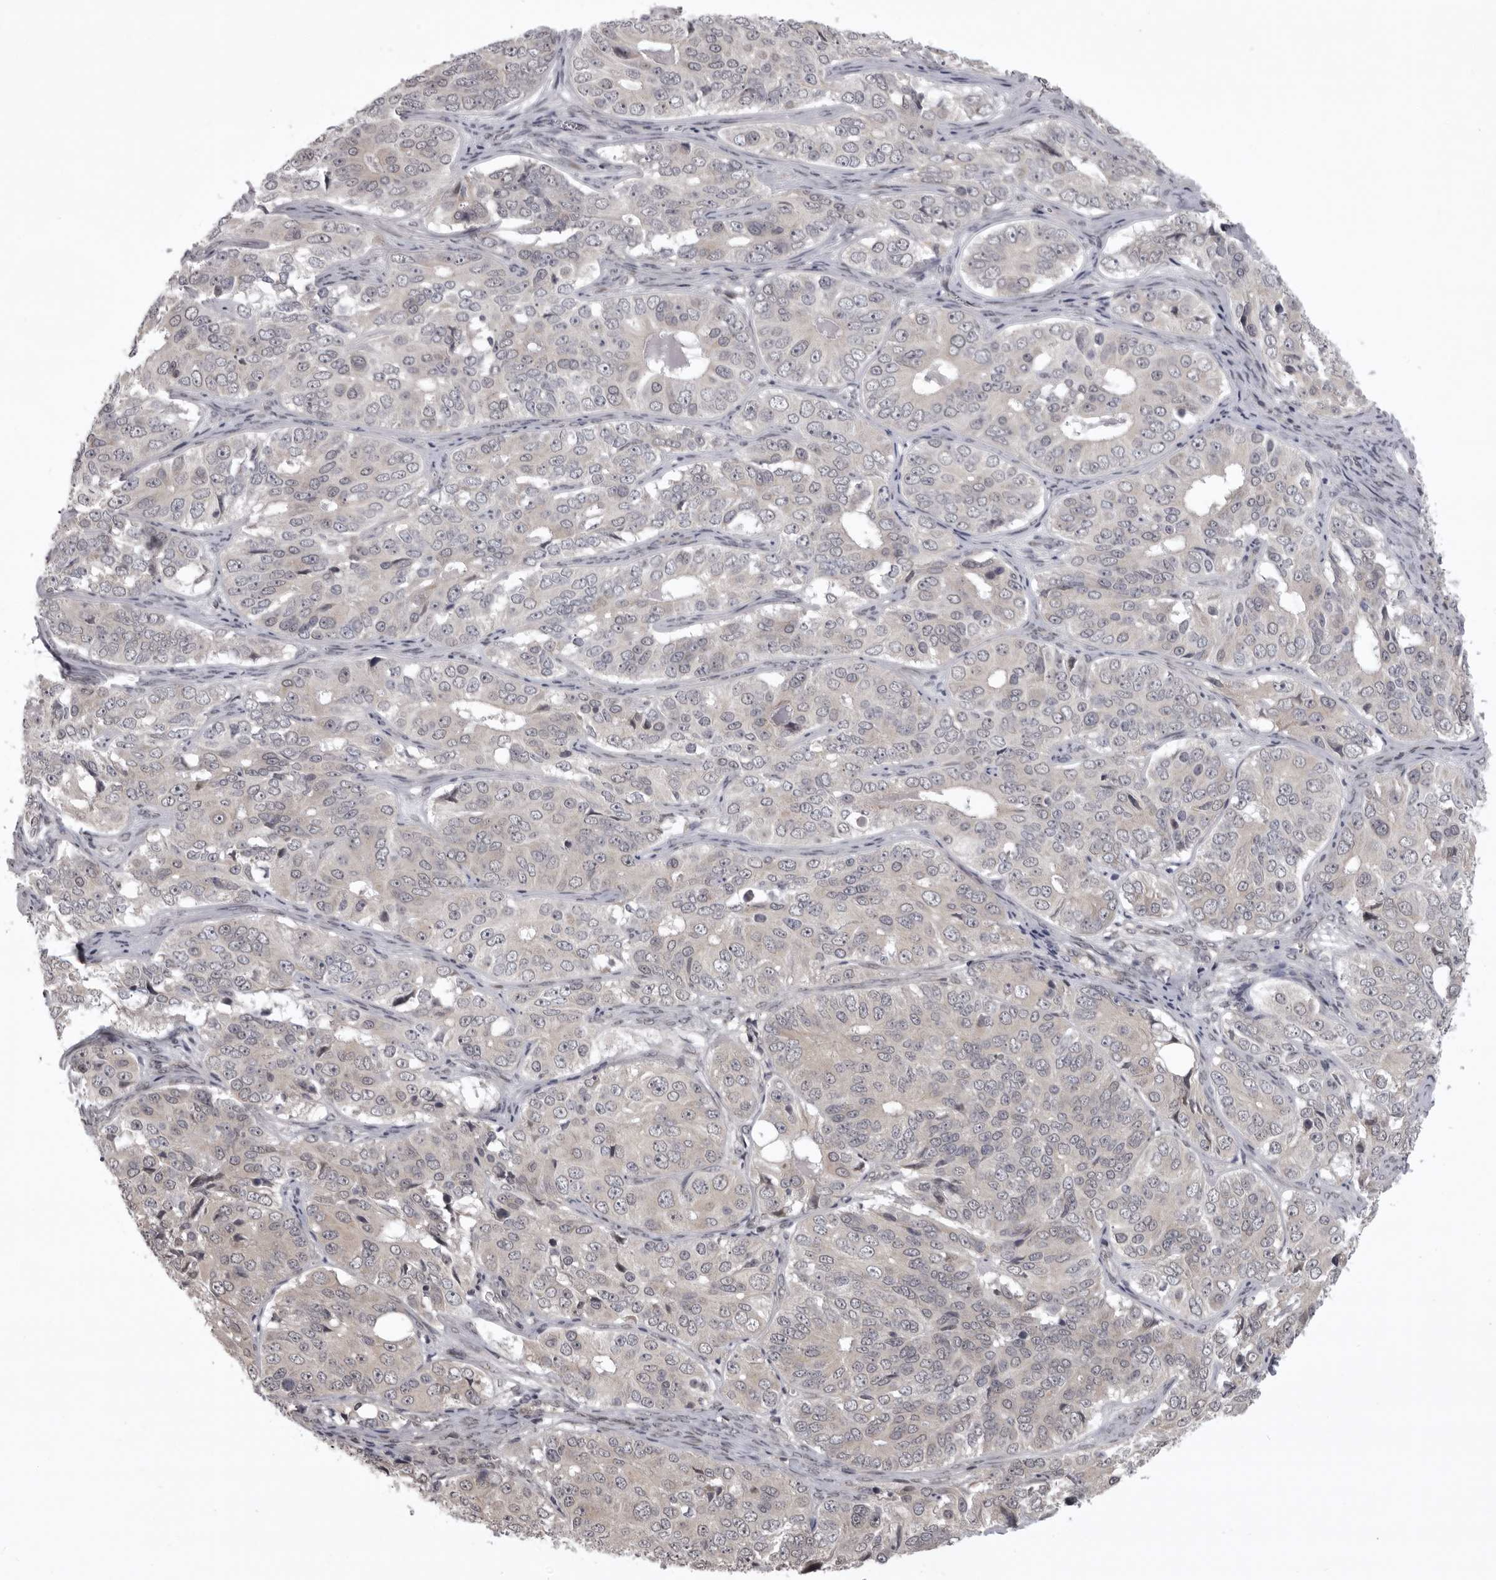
{"staining": {"intensity": "negative", "quantity": "none", "location": "none"}, "tissue": "ovarian cancer", "cell_type": "Tumor cells", "image_type": "cancer", "snomed": [{"axis": "morphology", "description": "Carcinoma, endometroid"}, {"axis": "topography", "description": "Ovary"}], "caption": "A high-resolution photomicrograph shows immunohistochemistry staining of endometroid carcinoma (ovarian), which reveals no significant positivity in tumor cells. Nuclei are stained in blue.", "gene": "C1orf109", "patient": {"sex": "female", "age": 51}}